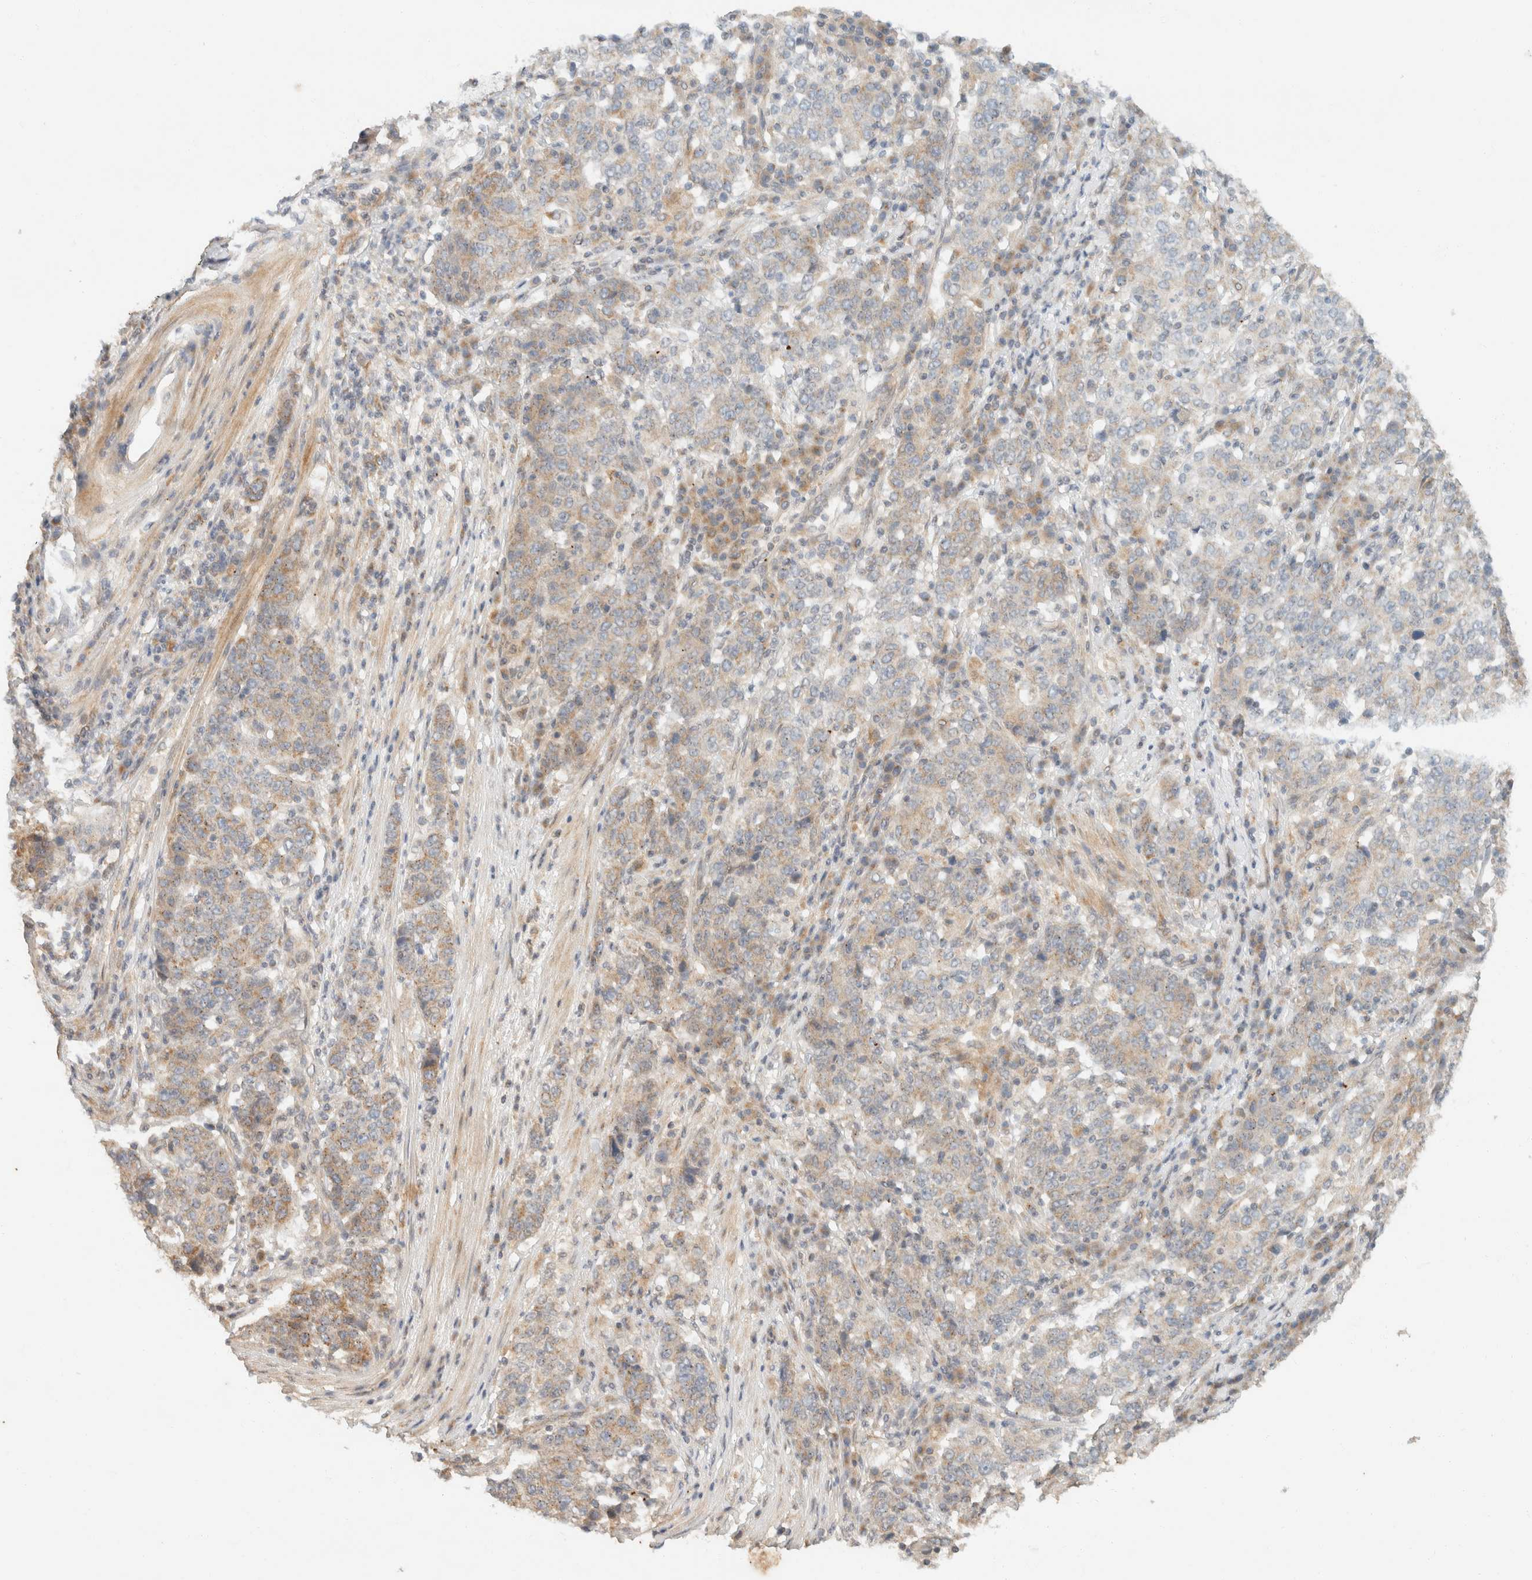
{"staining": {"intensity": "weak", "quantity": "<25%", "location": "cytoplasmic/membranous"}, "tissue": "stomach cancer", "cell_type": "Tumor cells", "image_type": "cancer", "snomed": [{"axis": "morphology", "description": "Adenocarcinoma, NOS"}, {"axis": "topography", "description": "Stomach"}], "caption": "This is an IHC image of human adenocarcinoma (stomach). There is no expression in tumor cells.", "gene": "TACC1", "patient": {"sex": "male", "age": 59}}